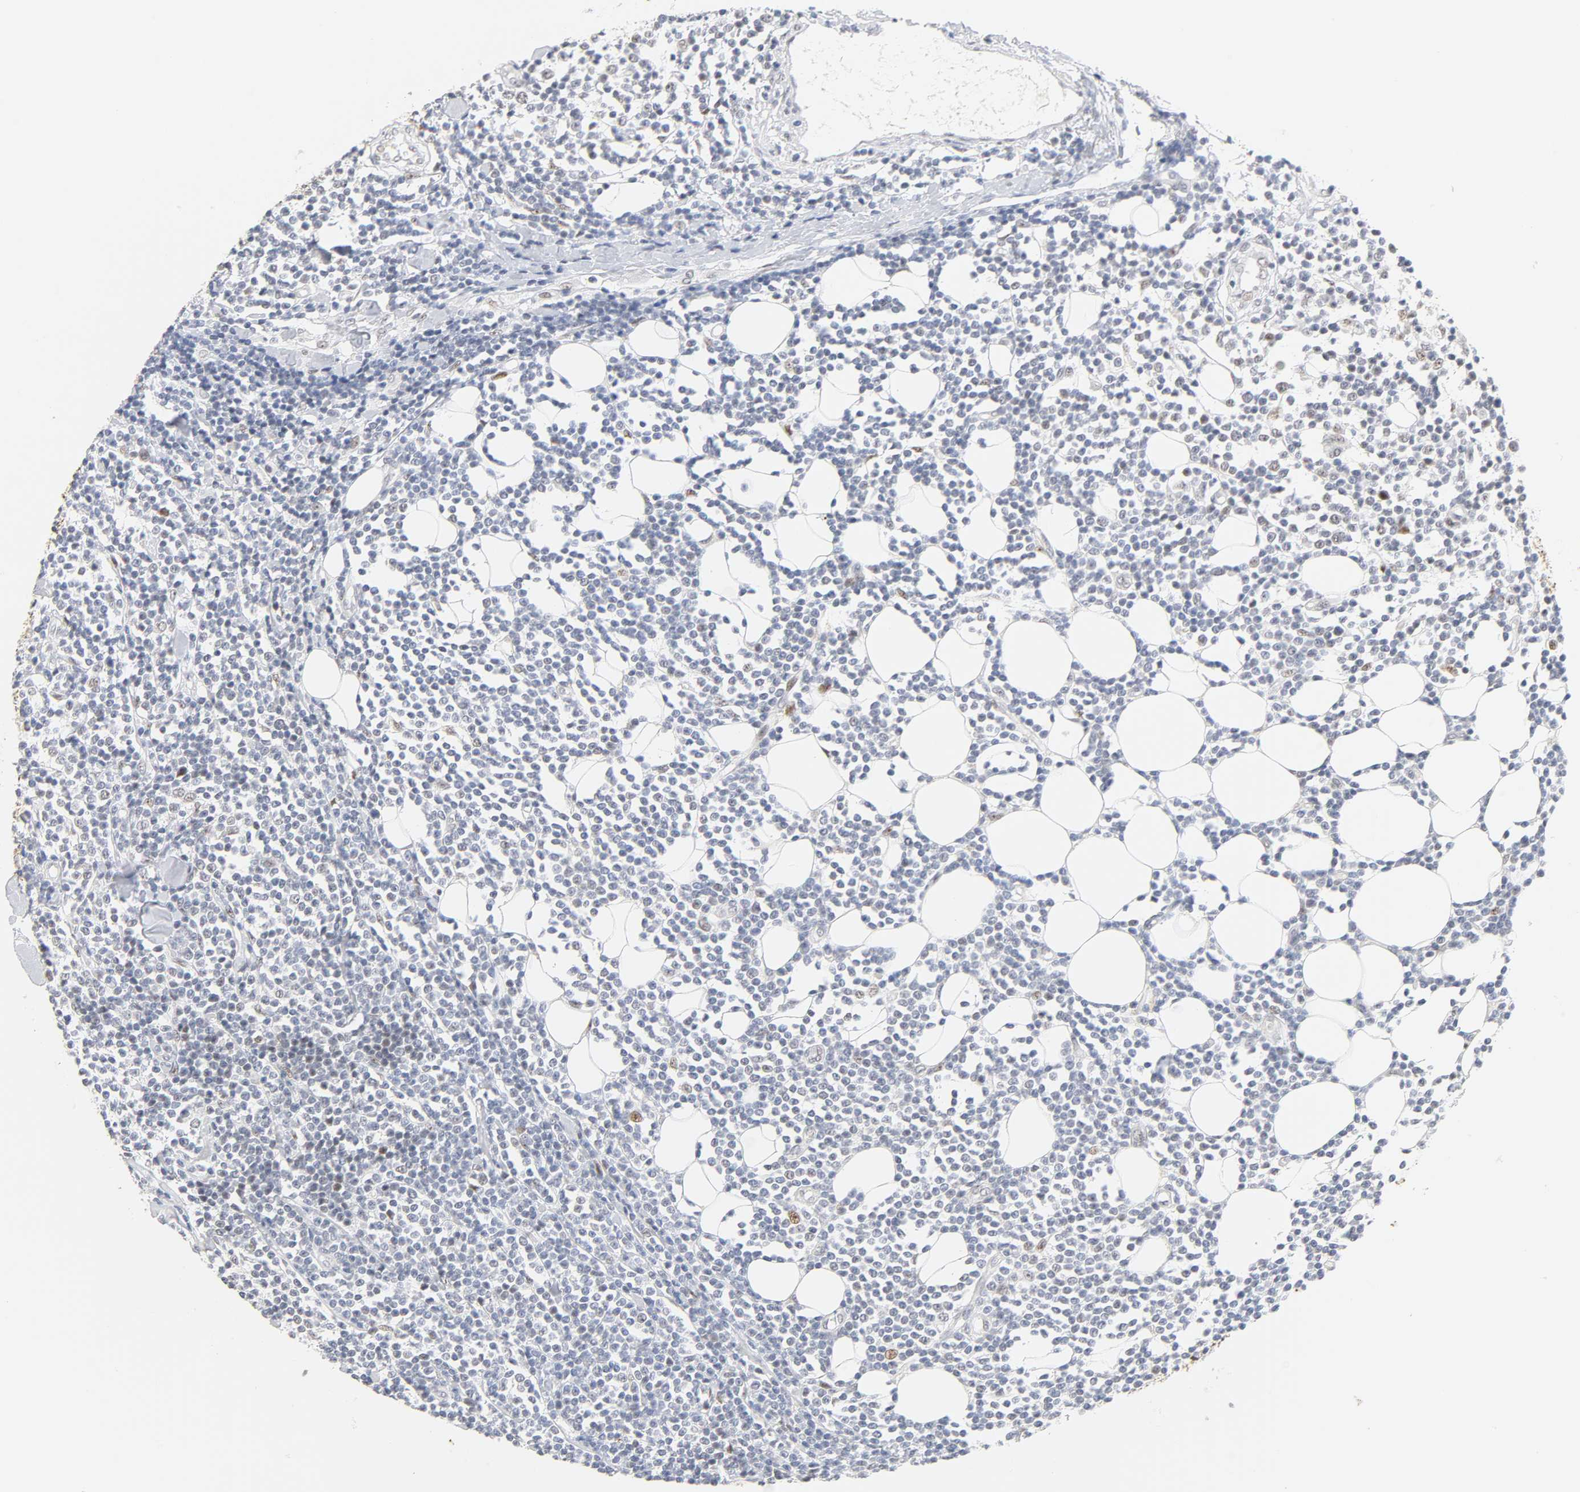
{"staining": {"intensity": "weak", "quantity": "<25%", "location": "nuclear"}, "tissue": "lymphoma", "cell_type": "Tumor cells", "image_type": "cancer", "snomed": [{"axis": "morphology", "description": "Malignant lymphoma, non-Hodgkin's type, Low grade"}, {"axis": "topography", "description": "Soft tissue"}], "caption": "High magnification brightfield microscopy of lymphoma stained with DAB (3,3'-diaminobenzidine) (brown) and counterstained with hematoxylin (blue): tumor cells show no significant positivity.", "gene": "MNAT1", "patient": {"sex": "male", "age": 92}}